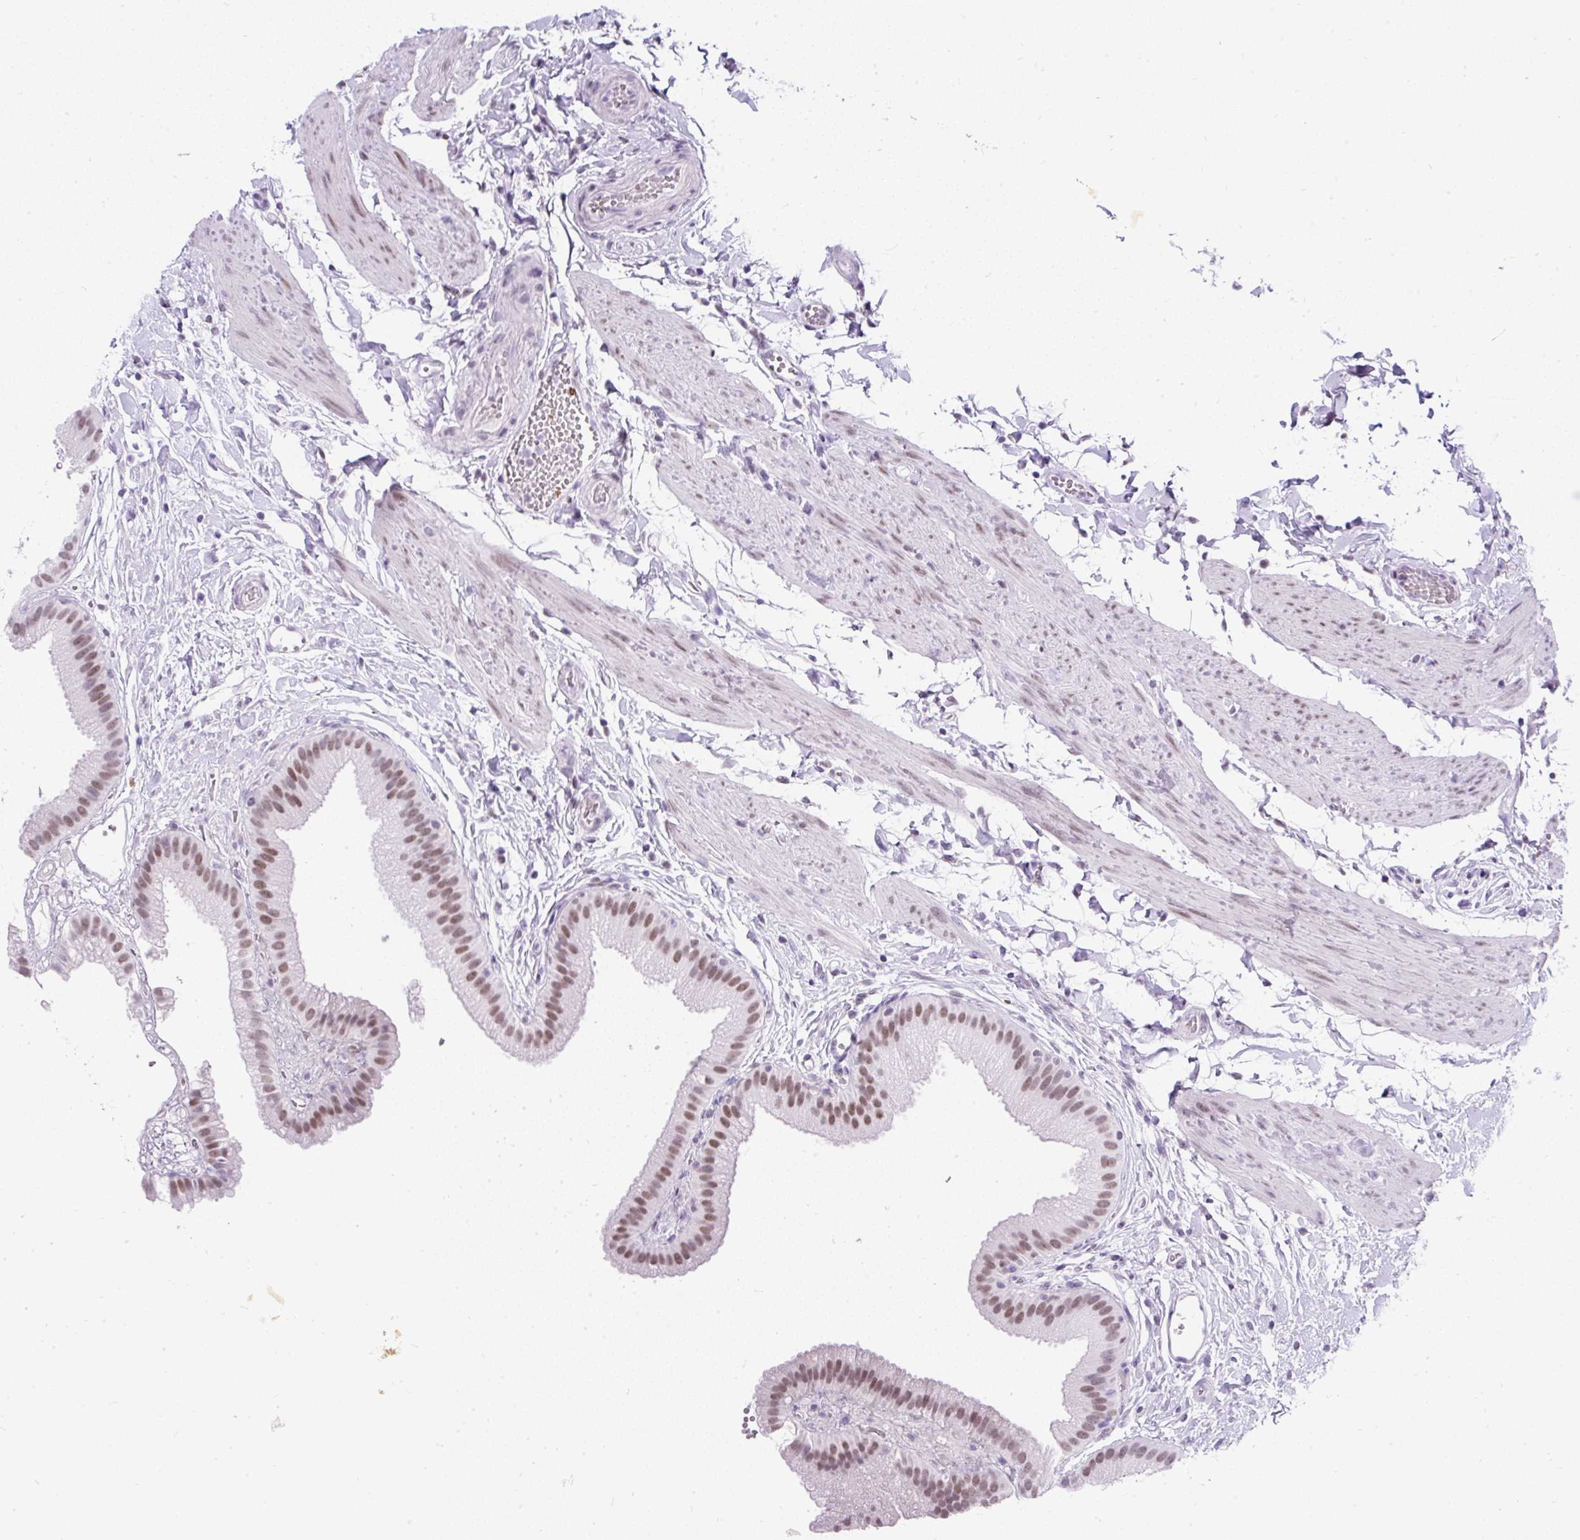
{"staining": {"intensity": "moderate", "quantity": ">75%", "location": "nuclear"}, "tissue": "gallbladder", "cell_type": "Glandular cells", "image_type": "normal", "snomed": [{"axis": "morphology", "description": "Normal tissue, NOS"}, {"axis": "topography", "description": "Gallbladder"}], "caption": "Moderate nuclear staining is present in approximately >75% of glandular cells in benign gallbladder.", "gene": "PLCXD2", "patient": {"sex": "female", "age": 63}}